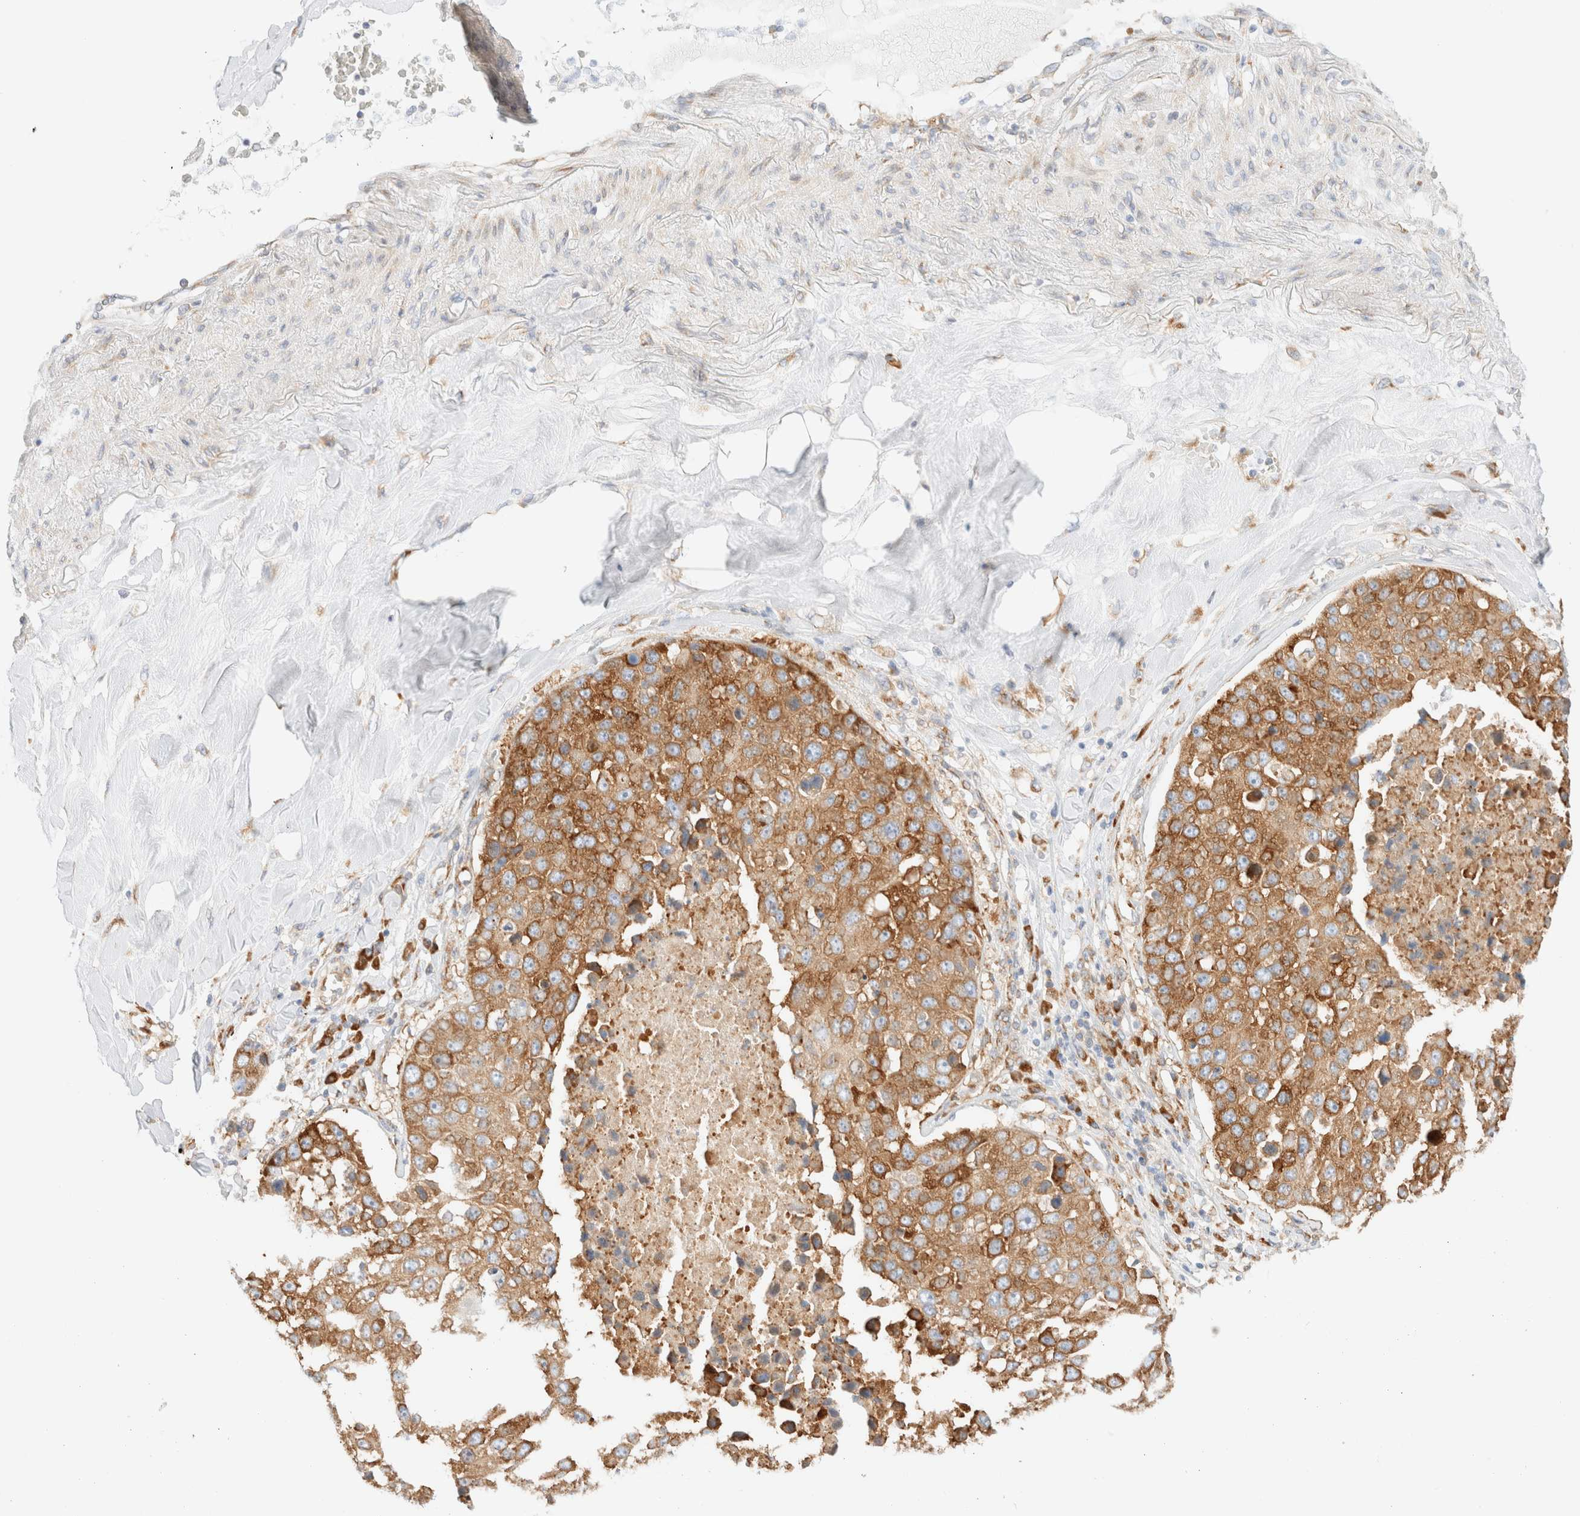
{"staining": {"intensity": "strong", "quantity": "25%-75%", "location": "cytoplasmic/membranous"}, "tissue": "lung cancer", "cell_type": "Tumor cells", "image_type": "cancer", "snomed": [{"axis": "morphology", "description": "Squamous cell carcinoma, NOS"}, {"axis": "topography", "description": "Lung"}], "caption": "DAB (3,3'-diaminobenzidine) immunohistochemical staining of human lung cancer displays strong cytoplasmic/membranous protein positivity in approximately 25%-75% of tumor cells.", "gene": "ZC2HC1A", "patient": {"sex": "male", "age": 61}}